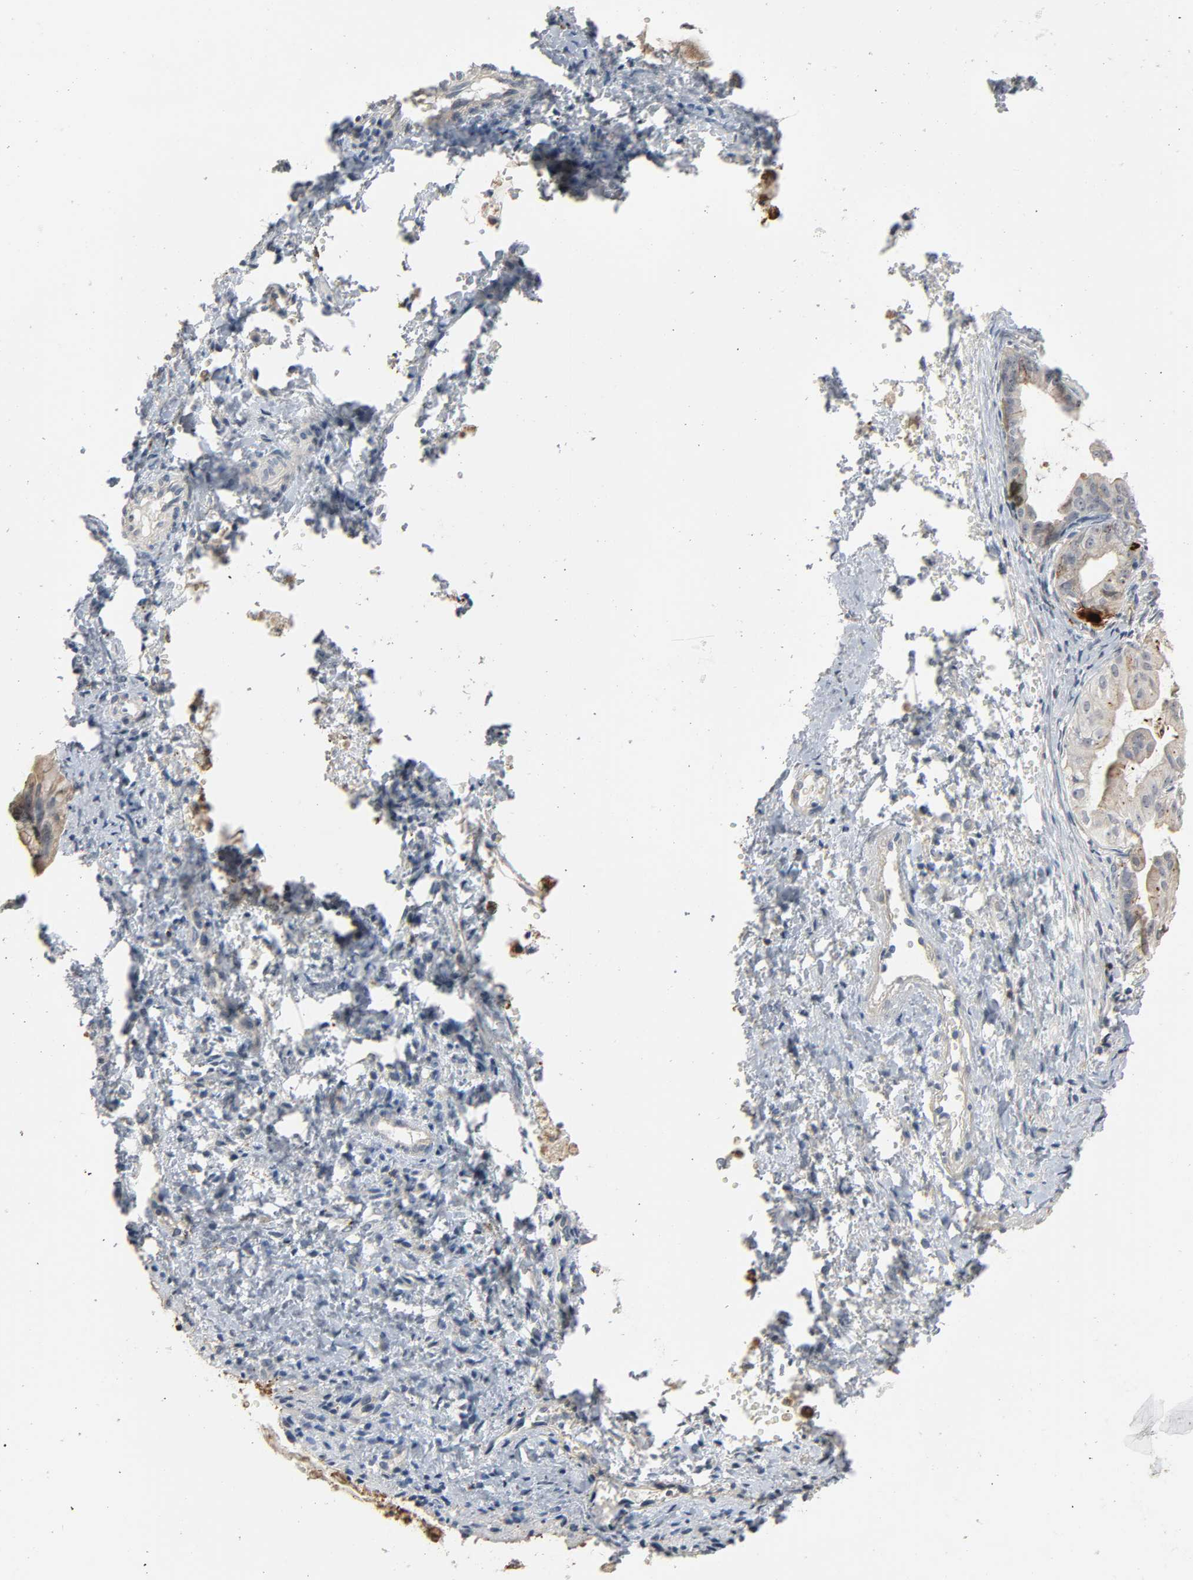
{"staining": {"intensity": "strong", "quantity": "<25%", "location": "cytoplasmic/membranous"}, "tissue": "ovarian cancer", "cell_type": "Tumor cells", "image_type": "cancer", "snomed": [{"axis": "morphology", "description": "Cystadenocarcinoma, mucinous, NOS"}, {"axis": "topography", "description": "Ovary"}], "caption": "The immunohistochemical stain labels strong cytoplasmic/membranous positivity in tumor cells of ovarian cancer (mucinous cystadenocarcinoma) tissue. (DAB (3,3'-diaminobenzidine) IHC with brightfield microscopy, high magnification).", "gene": "CD4", "patient": {"sex": "female", "age": 36}}